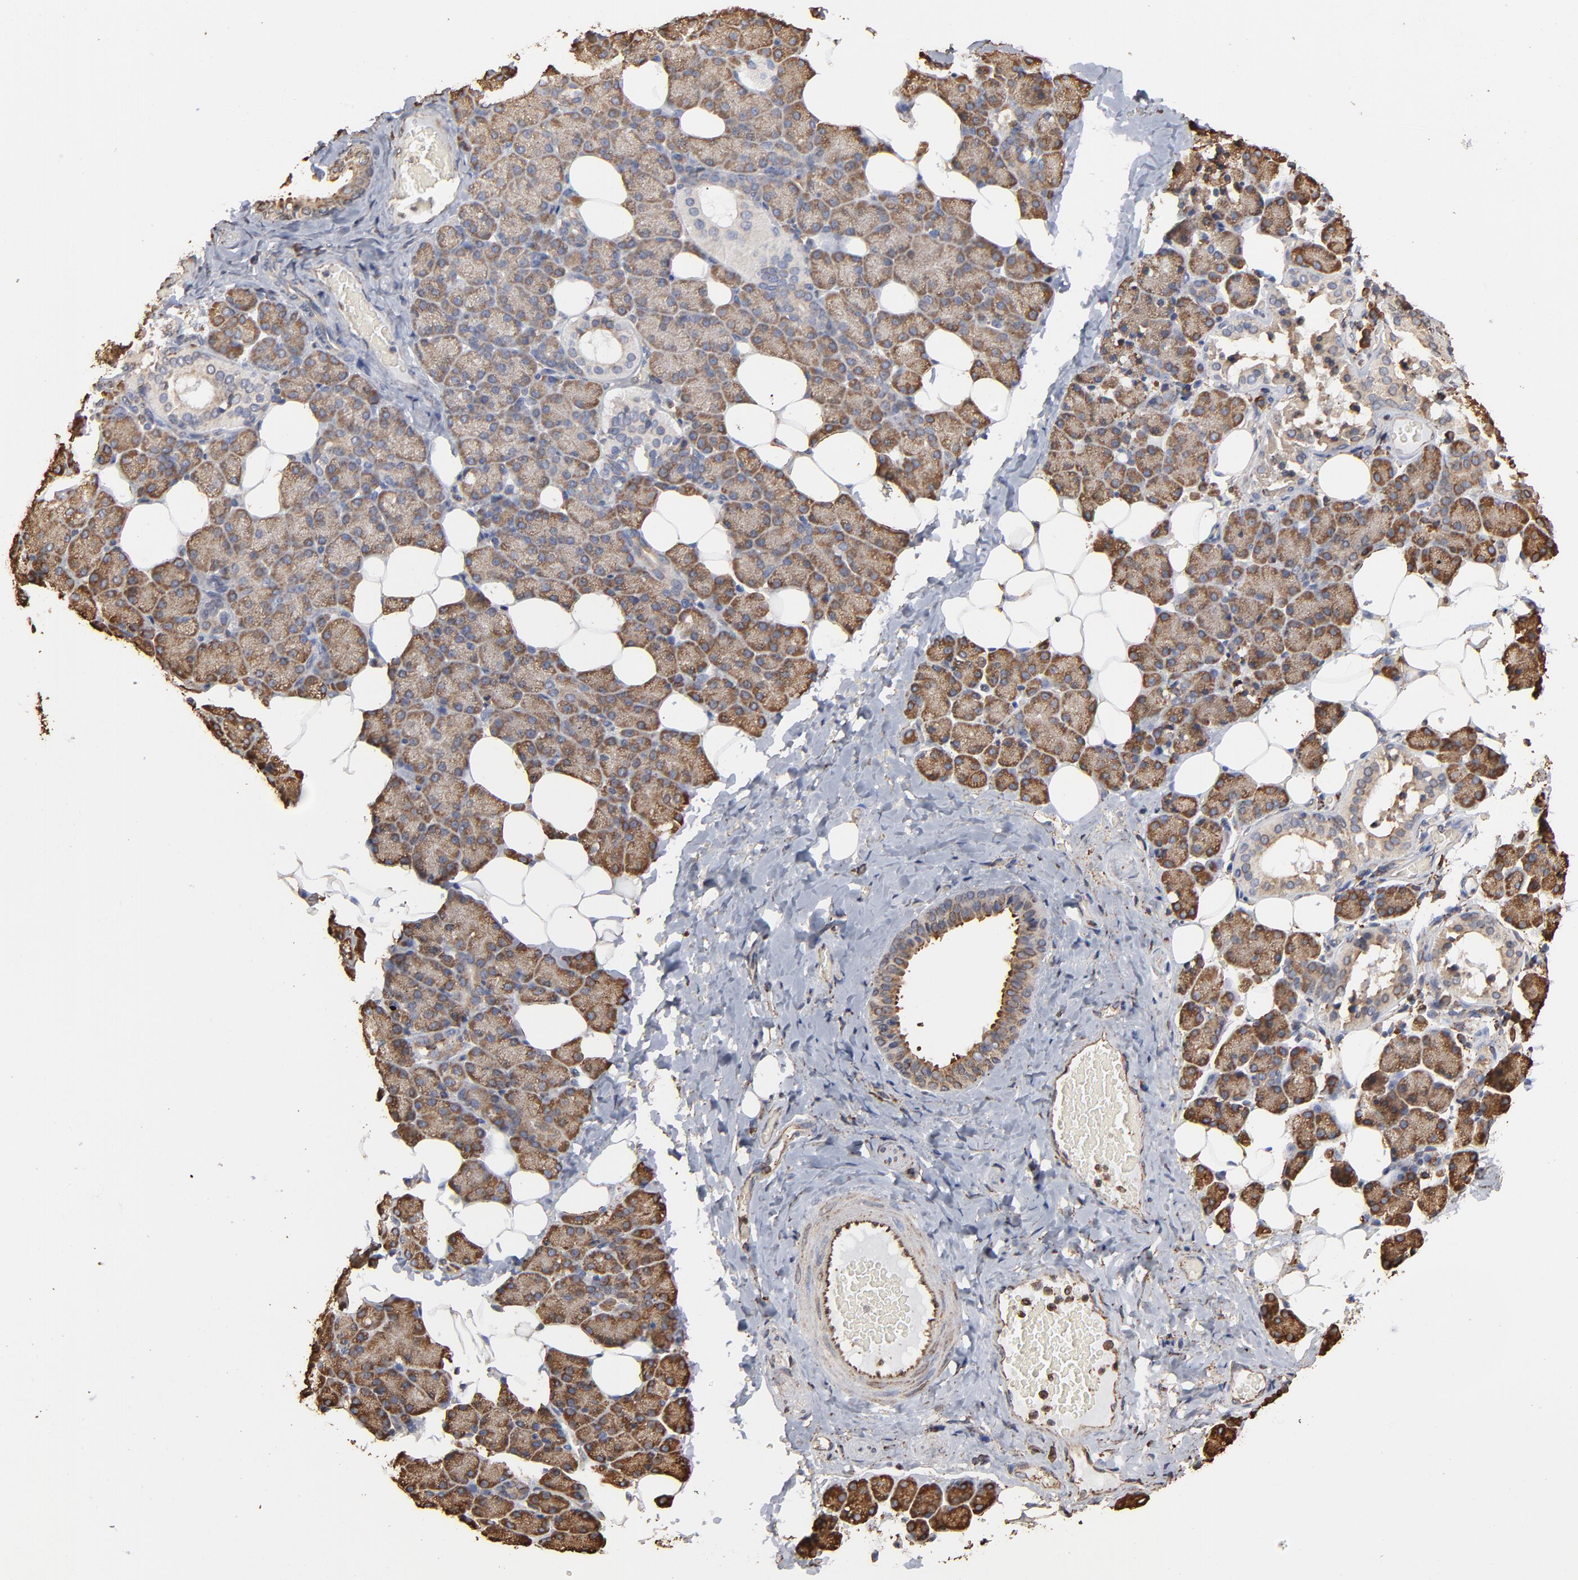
{"staining": {"intensity": "moderate", "quantity": "25%-75%", "location": "cytoplasmic/membranous"}, "tissue": "salivary gland", "cell_type": "Glandular cells", "image_type": "normal", "snomed": [{"axis": "morphology", "description": "Normal tissue, NOS"}, {"axis": "topography", "description": "Lymph node"}, {"axis": "topography", "description": "Salivary gland"}], "caption": "Salivary gland stained for a protein demonstrates moderate cytoplasmic/membranous positivity in glandular cells. (brown staining indicates protein expression, while blue staining denotes nuclei).", "gene": "PDIA3", "patient": {"sex": "male", "age": 8}}